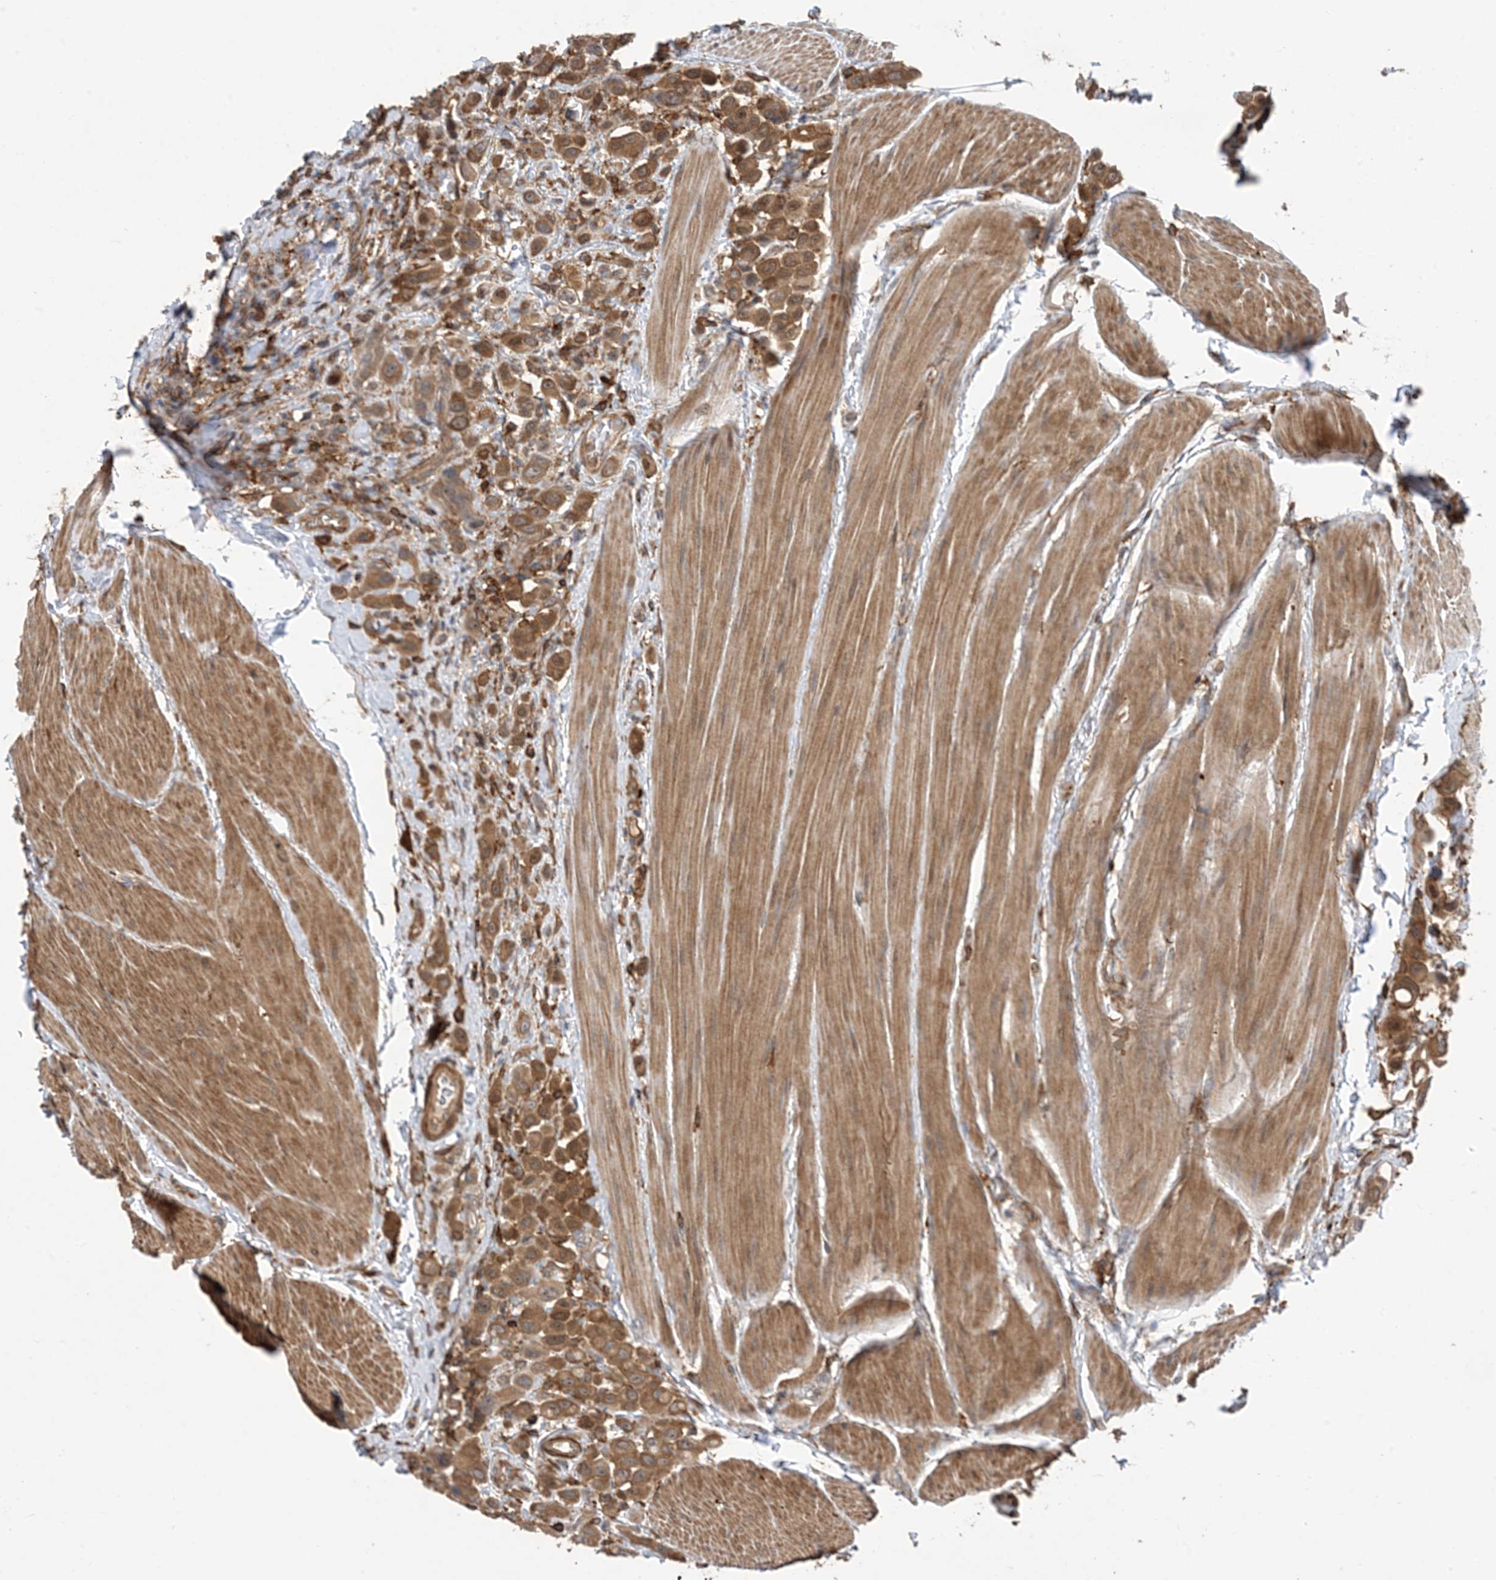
{"staining": {"intensity": "strong", "quantity": ">75%", "location": "cytoplasmic/membranous"}, "tissue": "urothelial cancer", "cell_type": "Tumor cells", "image_type": "cancer", "snomed": [{"axis": "morphology", "description": "Urothelial carcinoma, High grade"}, {"axis": "topography", "description": "Urinary bladder"}], "caption": "The histopathology image demonstrates a brown stain indicating the presence of a protein in the cytoplasmic/membranous of tumor cells in urothelial carcinoma (high-grade).", "gene": "HS1BP3", "patient": {"sex": "male", "age": 50}}